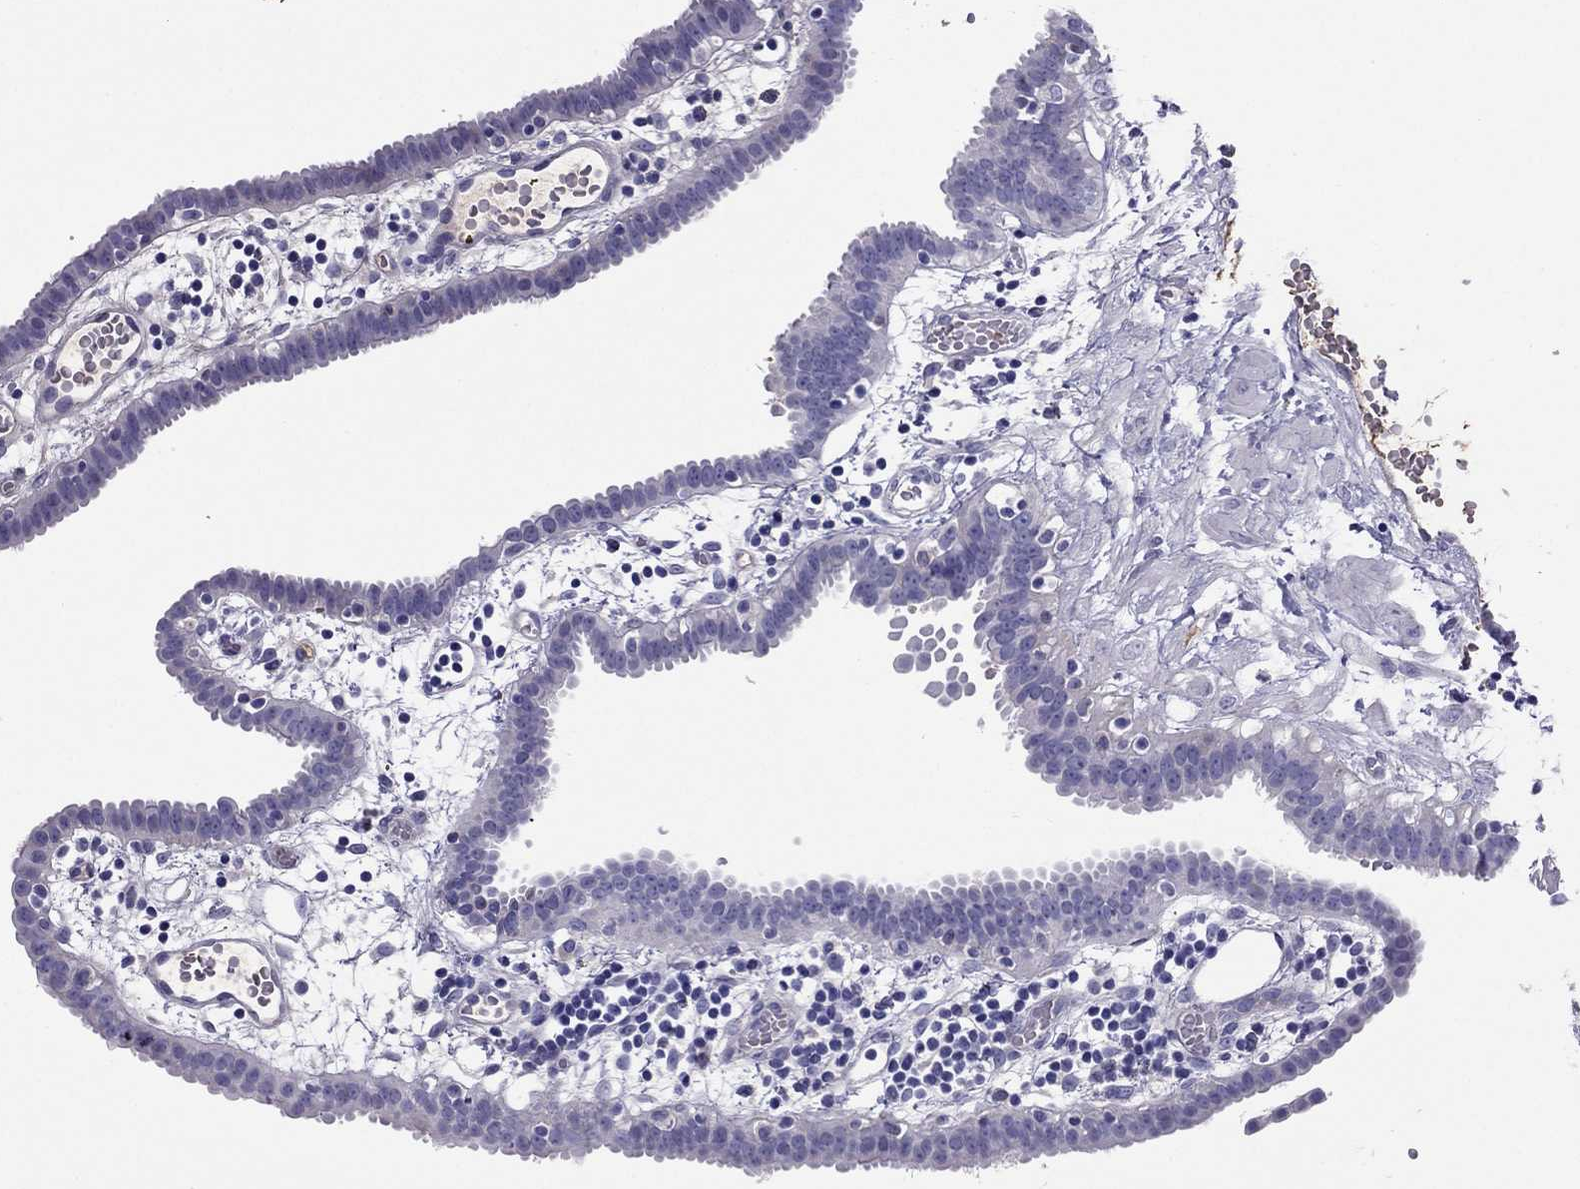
{"staining": {"intensity": "negative", "quantity": "none", "location": "none"}, "tissue": "fallopian tube", "cell_type": "Glandular cells", "image_type": "normal", "snomed": [{"axis": "morphology", "description": "Normal tissue, NOS"}, {"axis": "topography", "description": "Fallopian tube"}], "caption": "Immunohistochemistry (IHC) photomicrograph of unremarkable human fallopian tube stained for a protein (brown), which shows no staining in glandular cells.", "gene": "TBC1D21", "patient": {"sex": "female", "age": 37}}